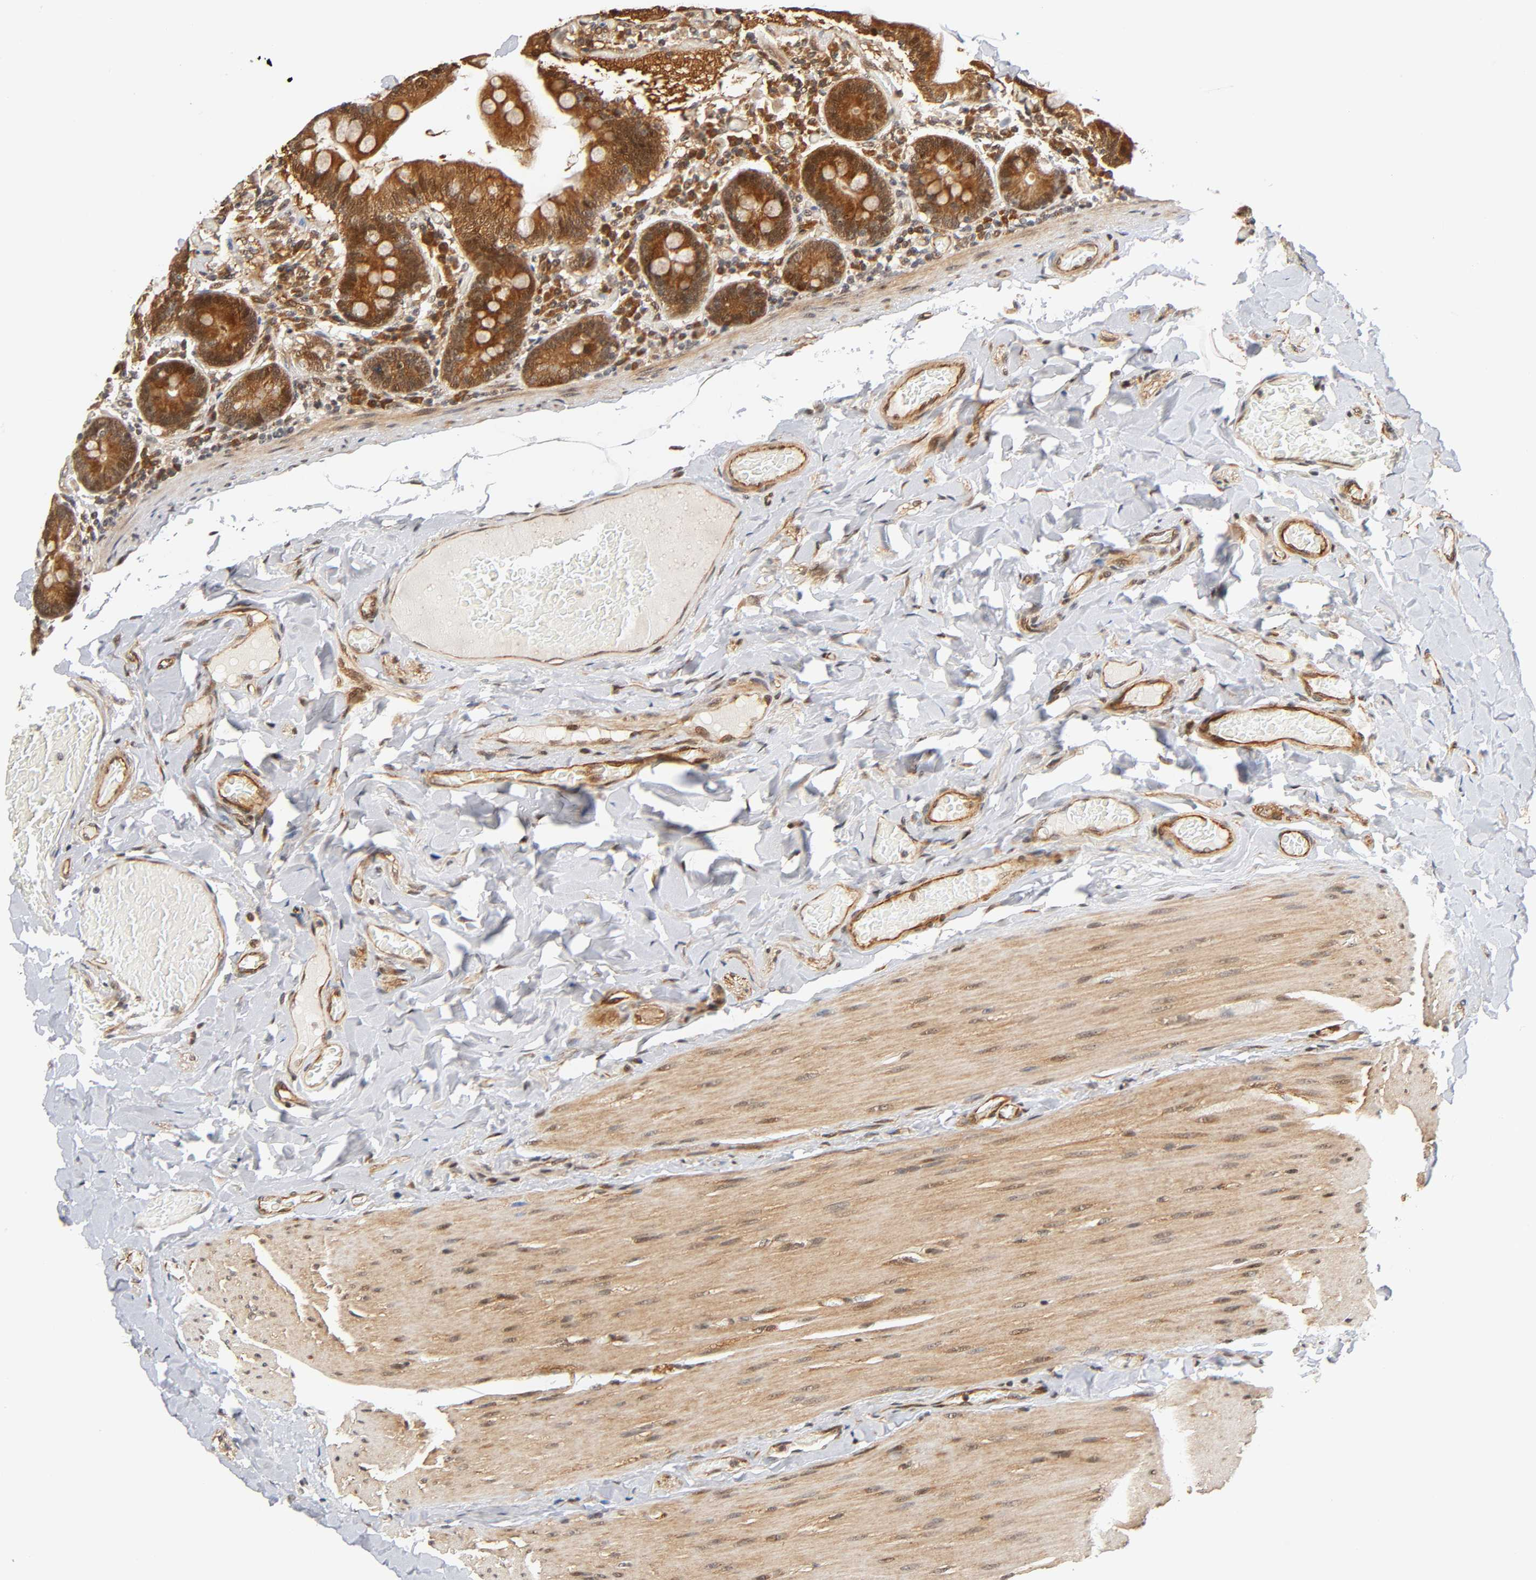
{"staining": {"intensity": "moderate", "quantity": ">75%", "location": "cytoplasmic/membranous,nuclear"}, "tissue": "duodenum", "cell_type": "Glandular cells", "image_type": "normal", "snomed": [{"axis": "morphology", "description": "Normal tissue, NOS"}, {"axis": "topography", "description": "Duodenum"}], "caption": "About >75% of glandular cells in normal duodenum demonstrate moderate cytoplasmic/membranous,nuclear protein staining as visualized by brown immunohistochemical staining.", "gene": "IQCJ", "patient": {"sex": "male", "age": 66}}